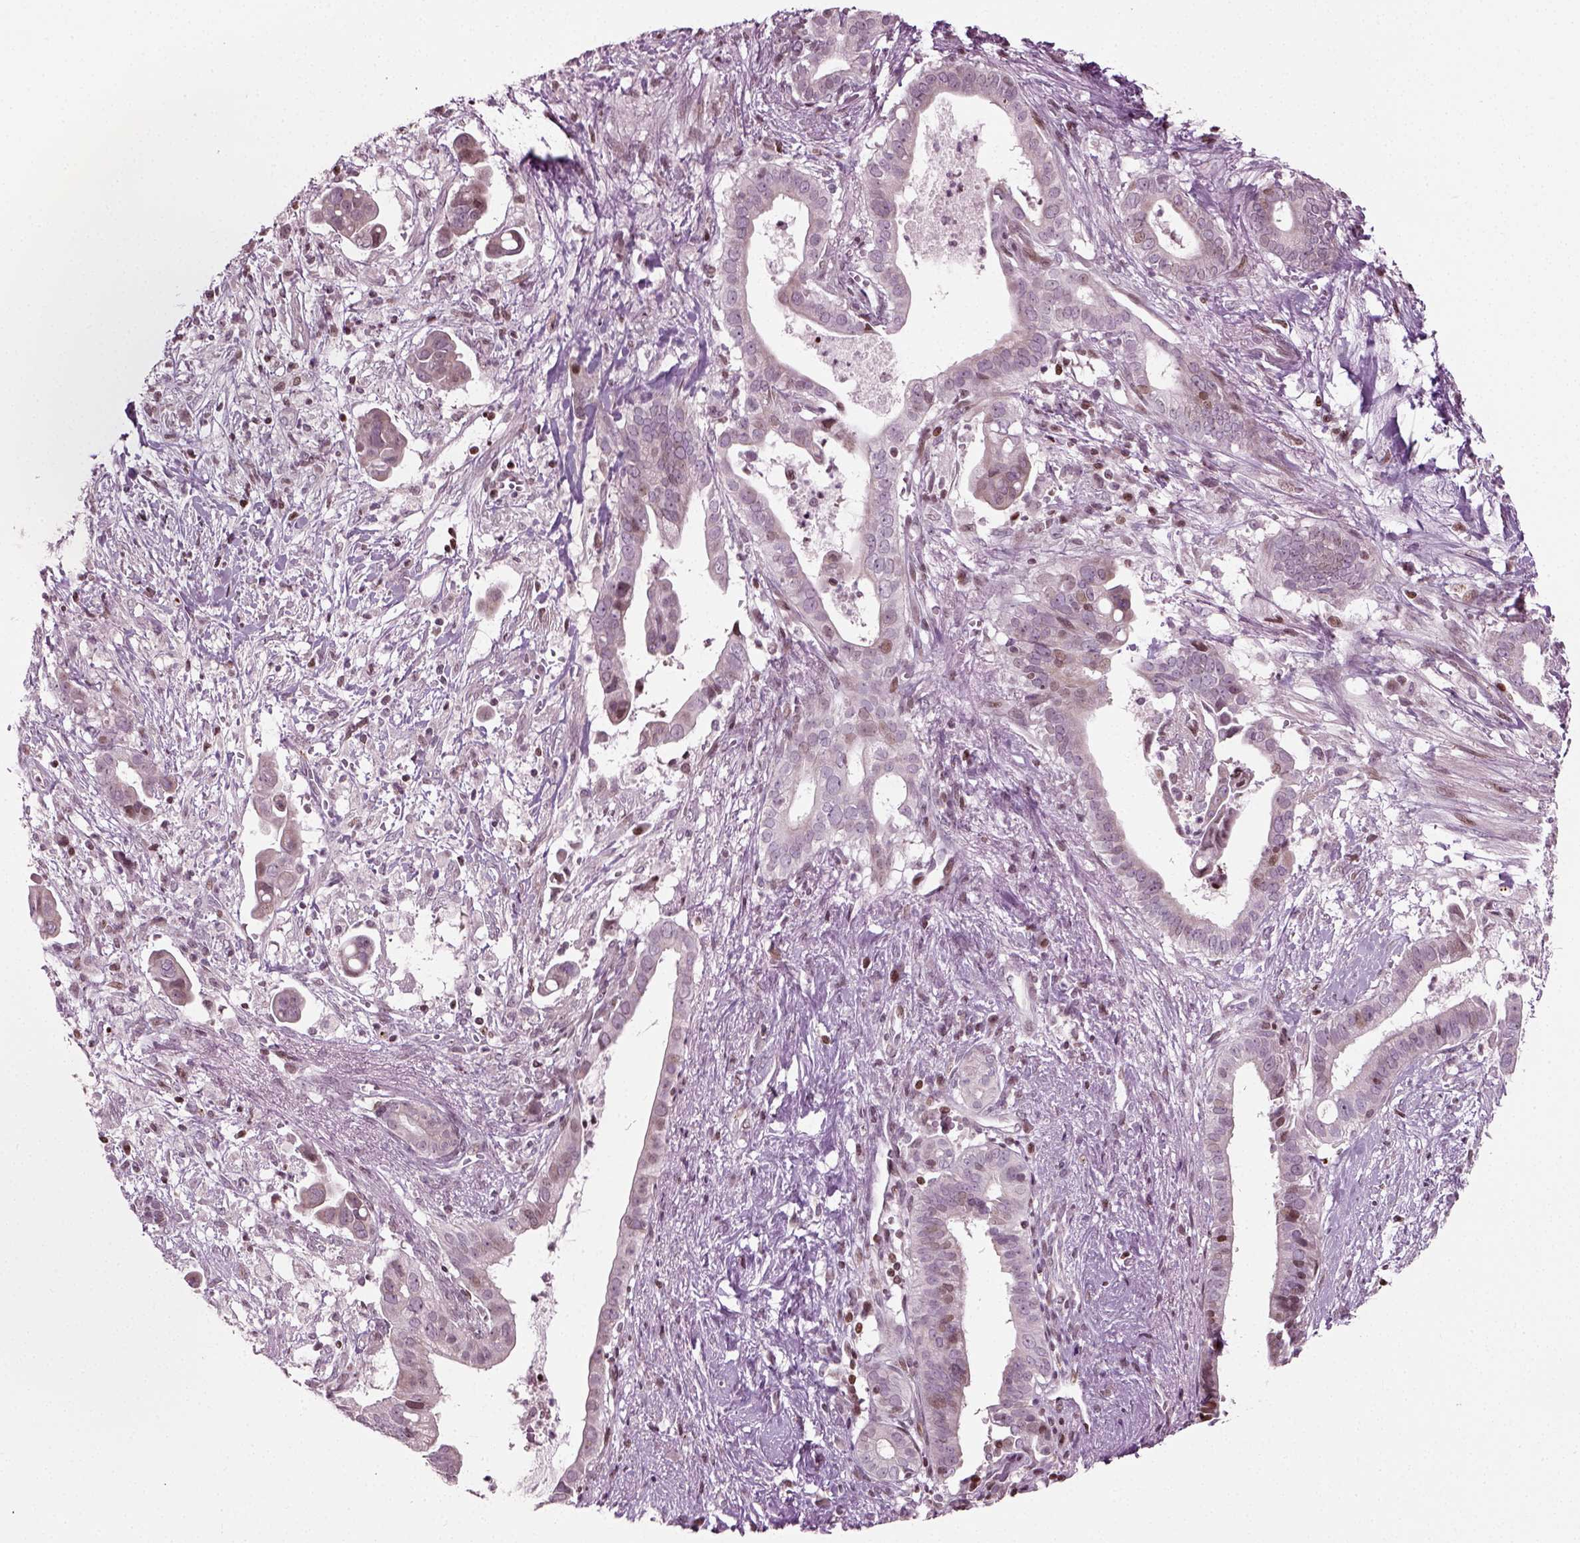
{"staining": {"intensity": "weak", "quantity": "<25%", "location": "nuclear"}, "tissue": "pancreatic cancer", "cell_type": "Tumor cells", "image_type": "cancer", "snomed": [{"axis": "morphology", "description": "Adenocarcinoma, NOS"}, {"axis": "topography", "description": "Pancreas"}], "caption": "The photomicrograph displays no staining of tumor cells in pancreatic cancer (adenocarcinoma).", "gene": "HEYL", "patient": {"sex": "male", "age": 61}}